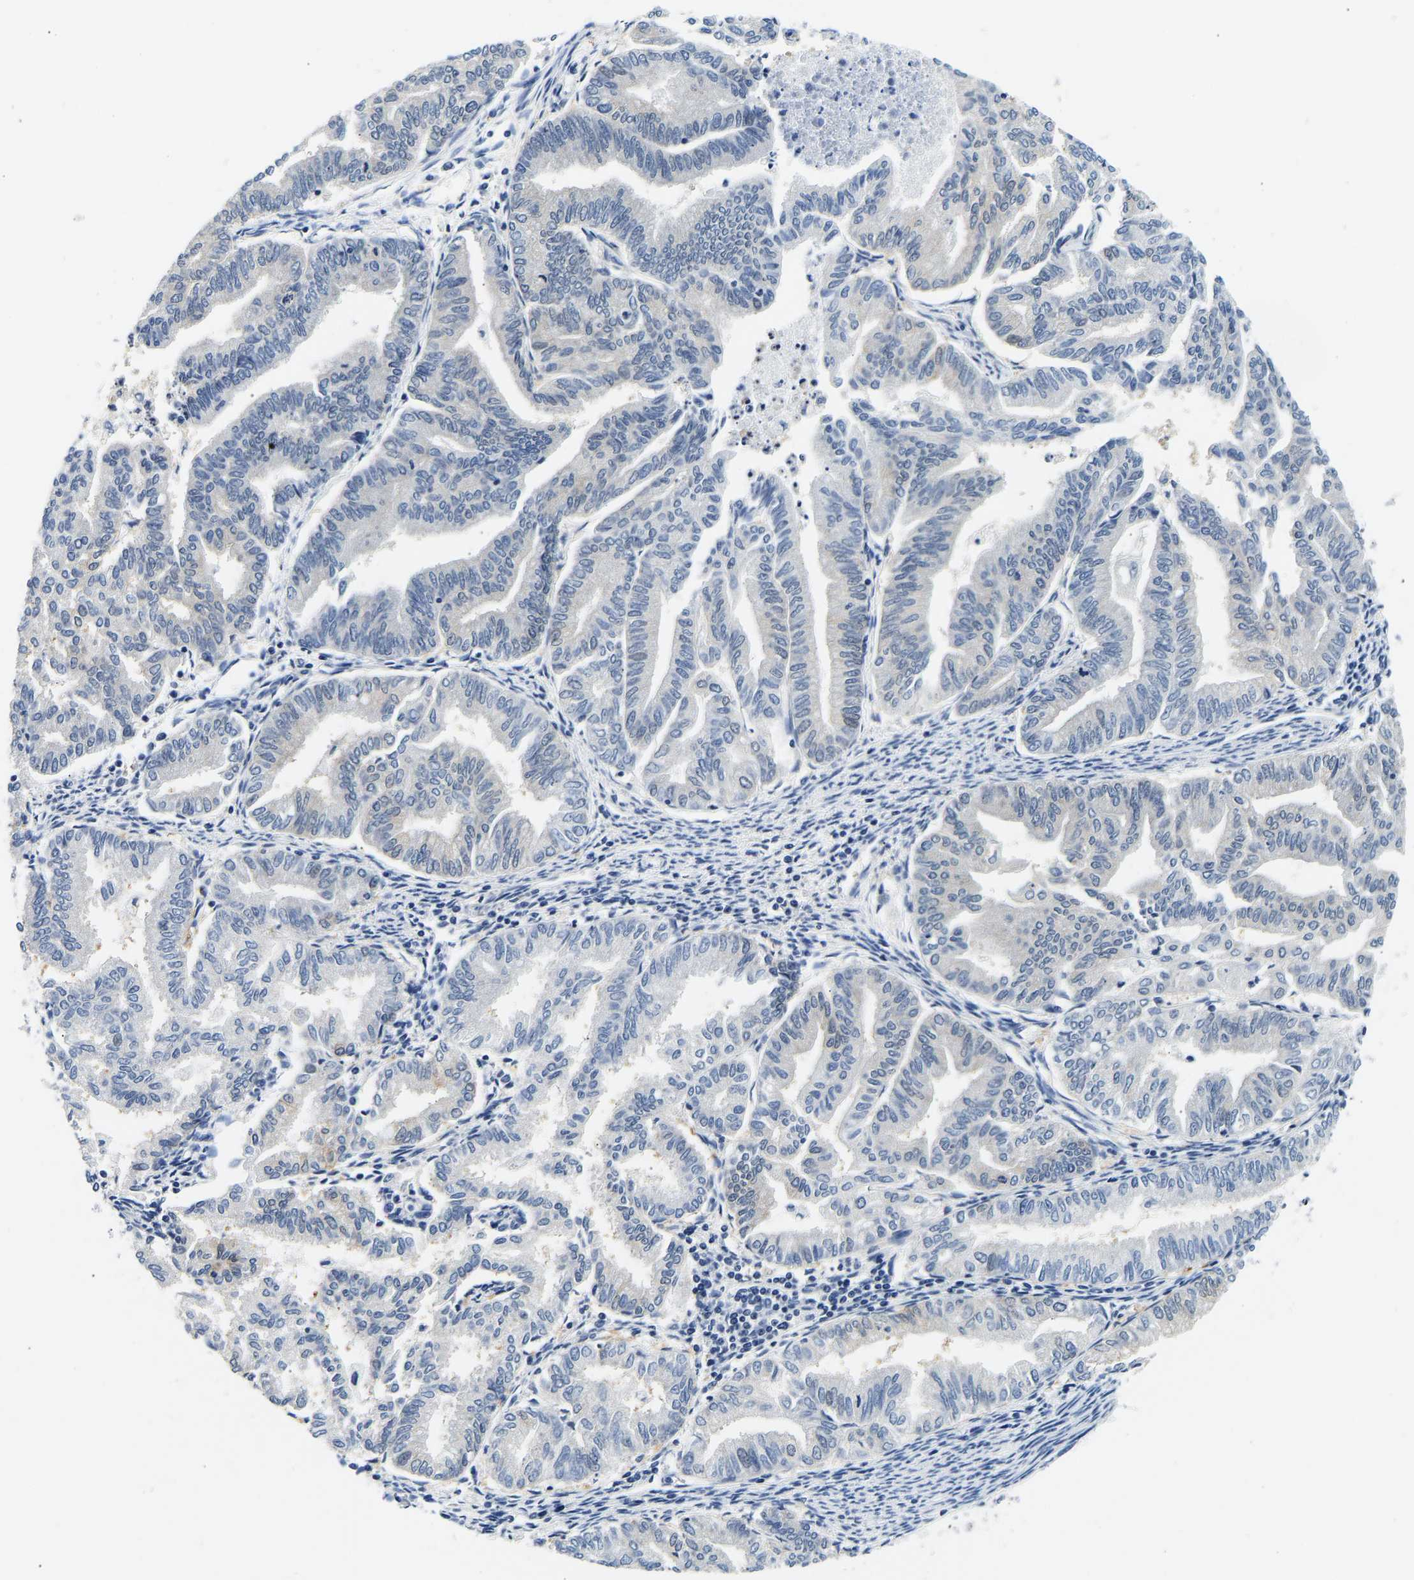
{"staining": {"intensity": "negative", "quantity": "none", "location": "none"}, "tissue": "endometrial cancer", "cell_type": "Tumor cells", "image_type": "cancer", "snomed": [{"axis": "morphology", "description": "Adenocarcinoma, NOS"}, {"axis": "topography", "description": "Endometrium"}], "caption": "The micrograph exhibits no staining of tumor cells in endometrial cancer (adenocarcinoma).", "gene": "UCHL3", "patient": {"sex": "female", "age": 79}}